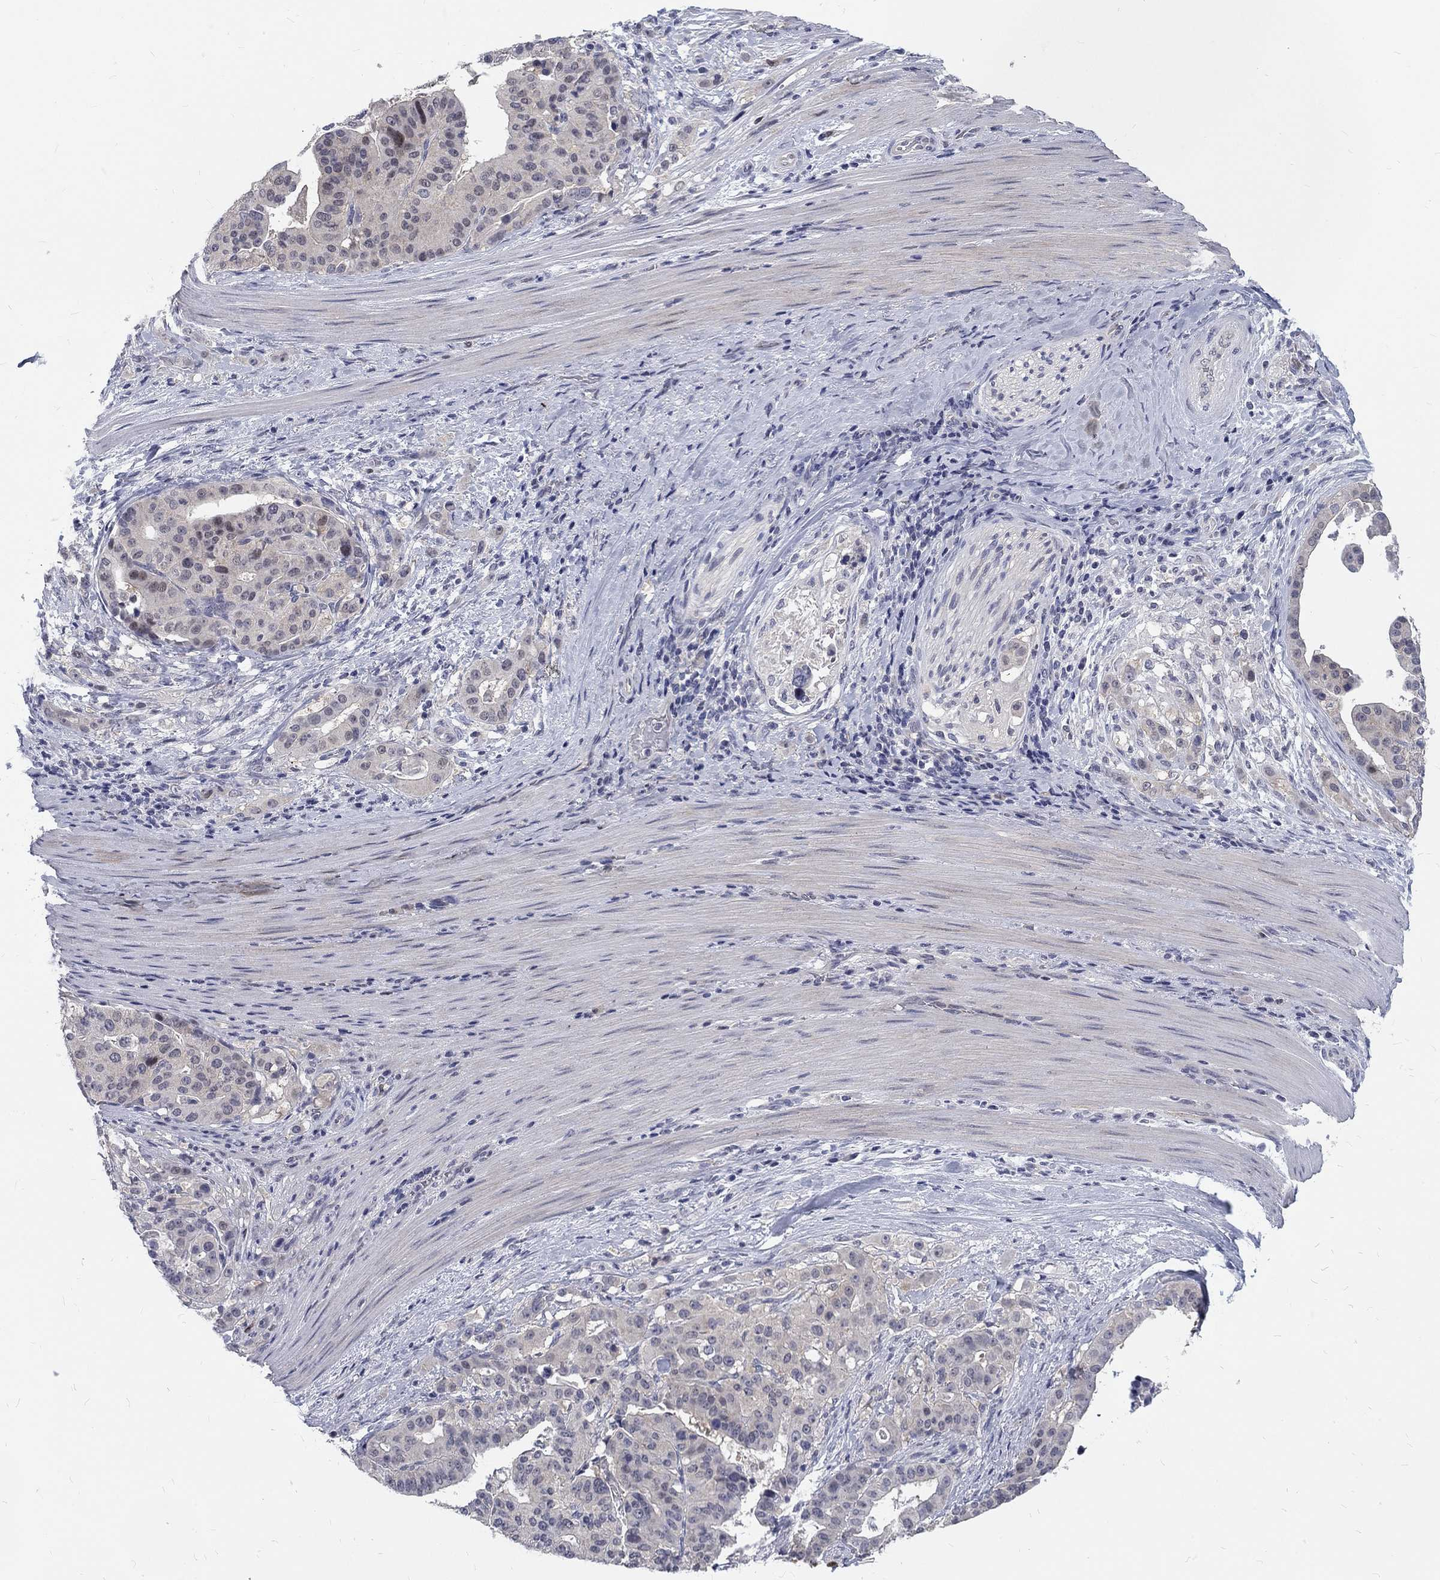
{"staining": {"intensity": "negative", "quantity": "none", "location": "none"}, "tissue": "stomach cancer", "cell_type": "Tumor cells", "image_type": "cancer", "snomed": [{"axis": "morphology", "description": "Adenocarcinoma, NOS"}, {"axis": "topography", "description": "Stomach"}], "caption": "Adenocarcinoma (stomach) was stained to show a protein in brown. There is no significant positivity in tumor cells.", "gene": "PHKA1", "patient": {"sex": "male", "age": 48}}